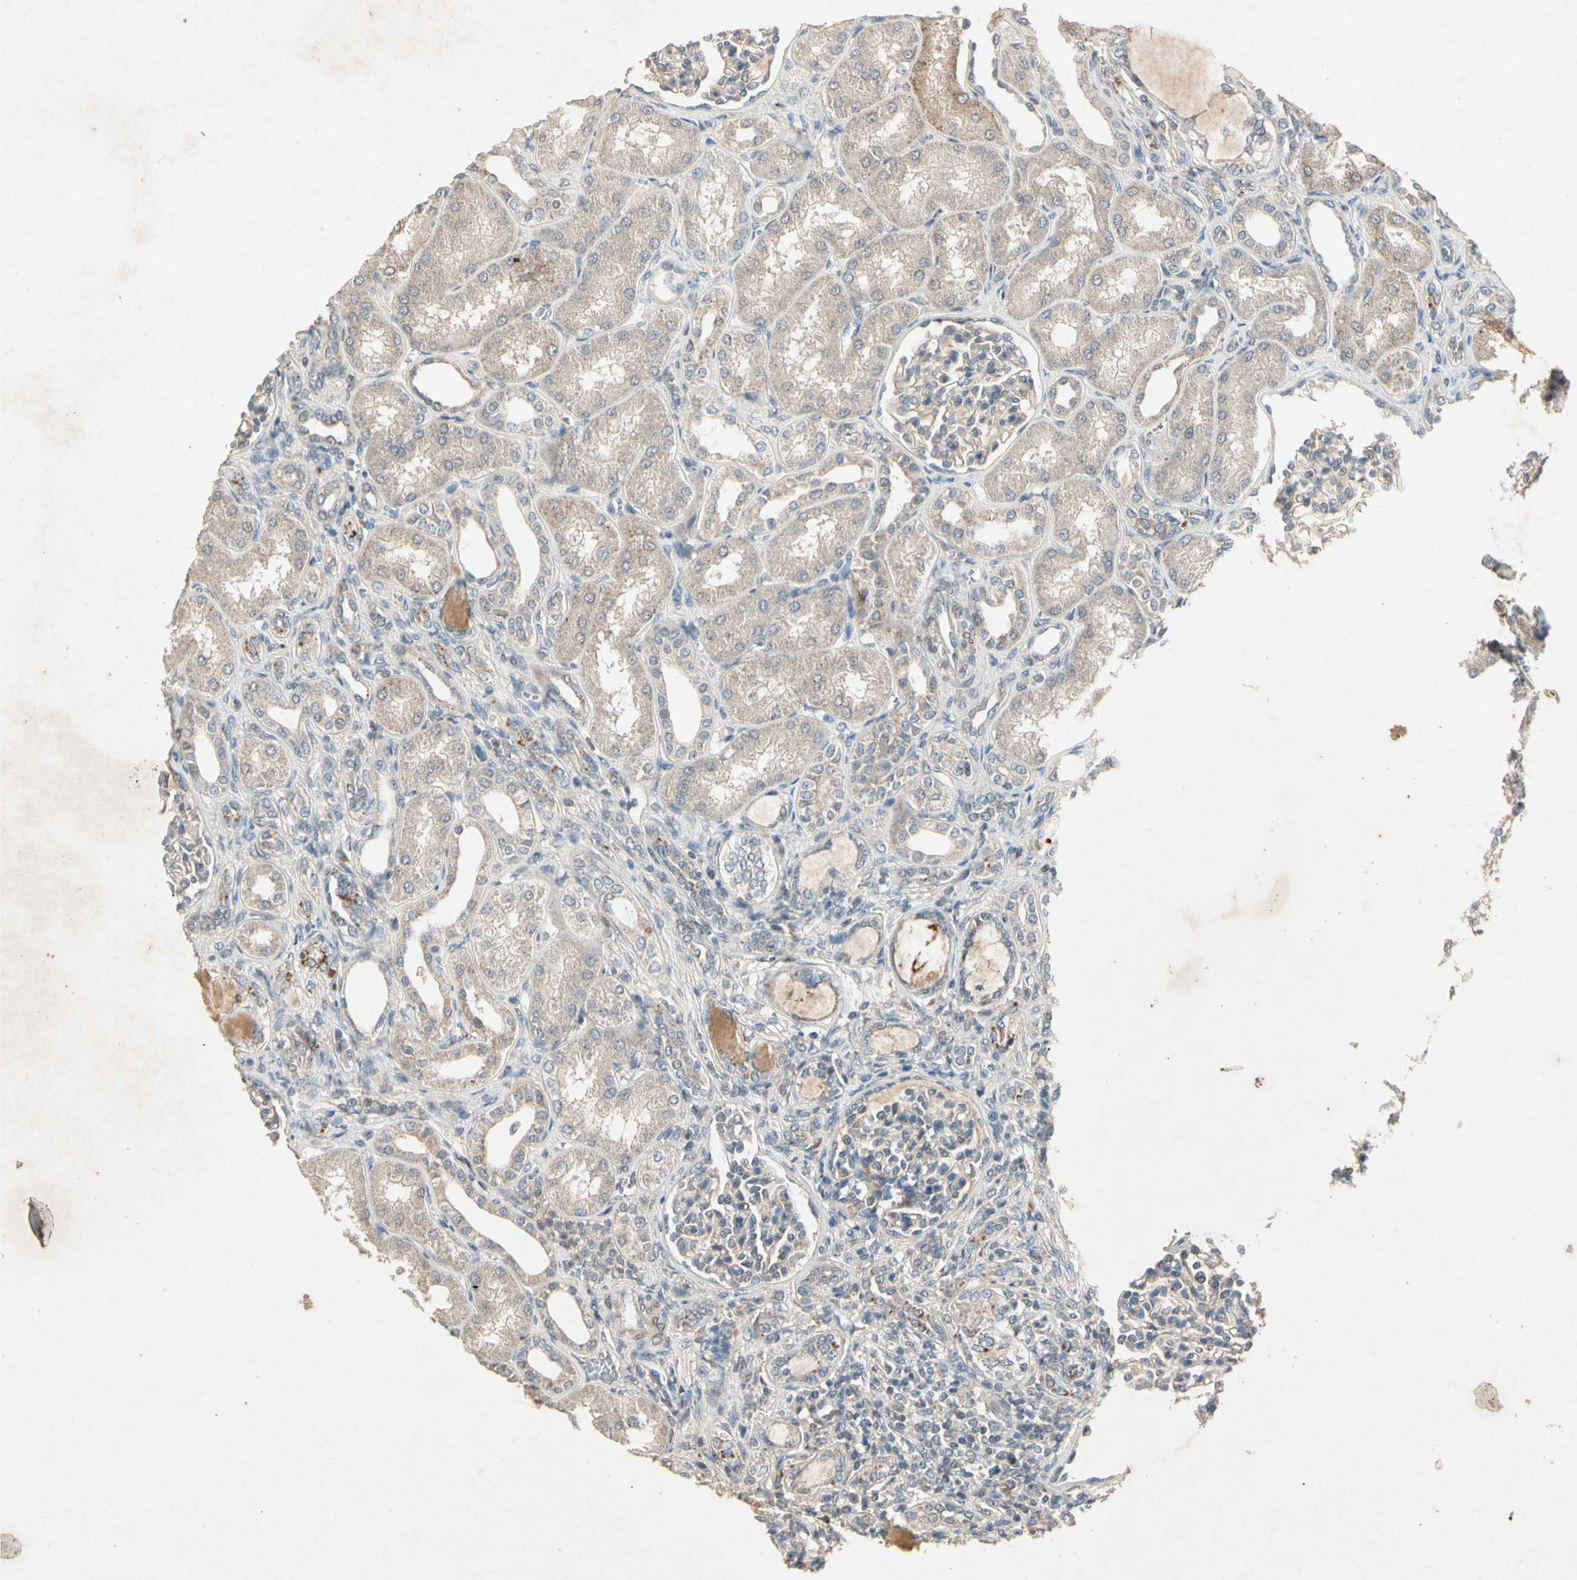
{"staining": {"intensity": "weak", "quantity": "<25%", "location": "cytoplasmic/membranous"}, "tissue": "kidney", "cell_type": "Cells in glomeruli", "image_type": "normal", "snomed": [{"axis": "morphology", "description": "Normal tissue, NOS"}, {"axis": "topography", "description": "Kidney"}], "caption": "Photomicrograph shows no protein positivity in cells in glomeruli of normal kidney. (DAB immunohistochemistry, high magnification).", "gene": "GPLD1", "patient": {"sex": "male", "age": 7}}